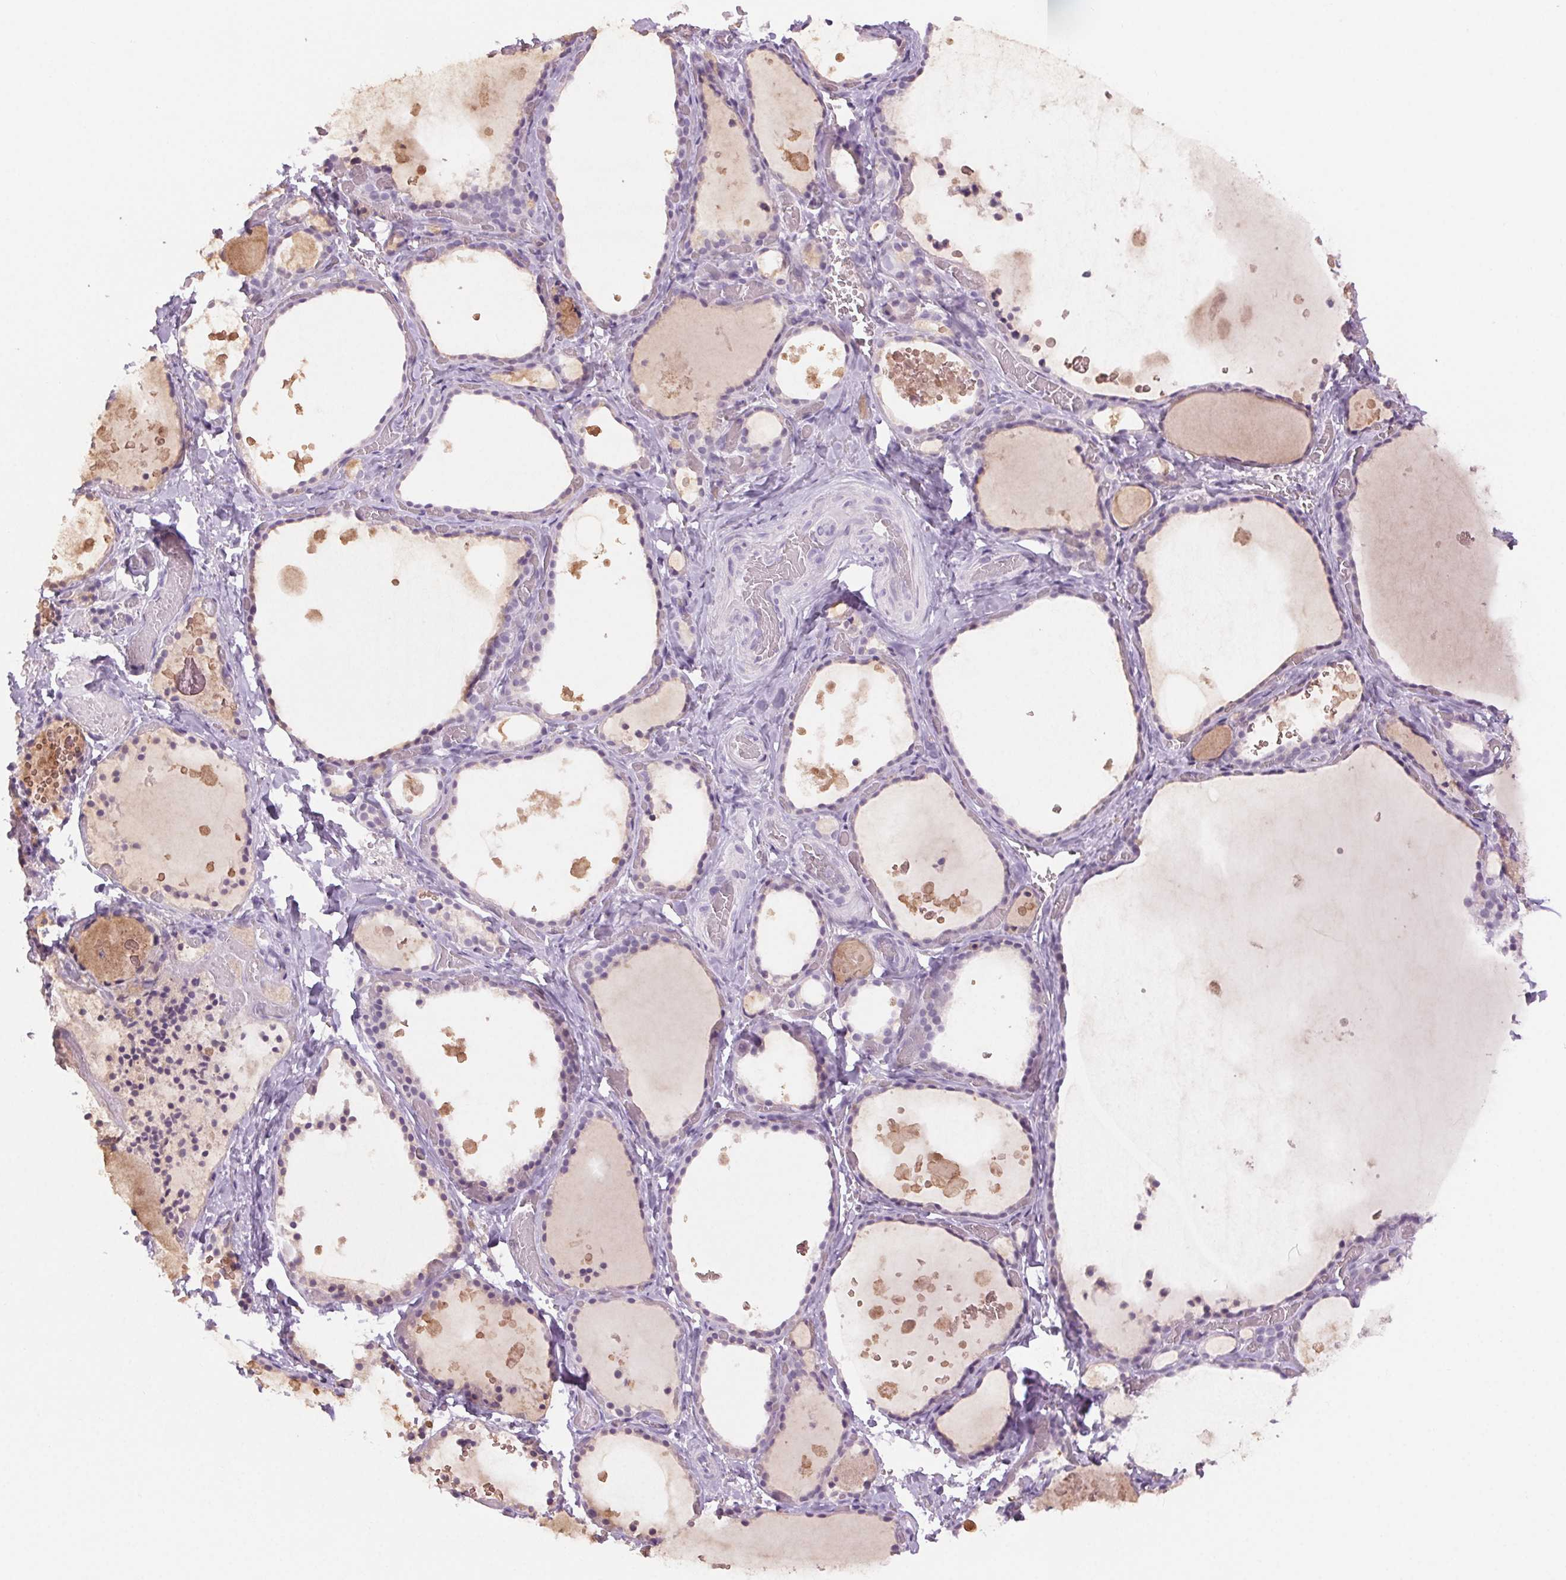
{"staining": {"intensity": "negative", "quantity": "none", "location": "none"}, "tissue": "thyroid gland", "cell_type": "Glandular cells", "image_type": "normal", "snomed": [{"axis": "morphology", "description": "Normal tissue, NOS"}, {"axis": "topography", "description": "Thyroid gland"}], "caption": "High power microscopy histopathology image of an IHC micrograph of normal thyroid gland, revealing no significant expression in glandular cells. (Stains: DAB (3,3'-diaminobenzidine) IHC with hematoxylin counter stain, Microscopy: brightfield microscopy at high magnification).", "gene": "SLC6A19", "patient": {"sex": "female", "age": 56}}